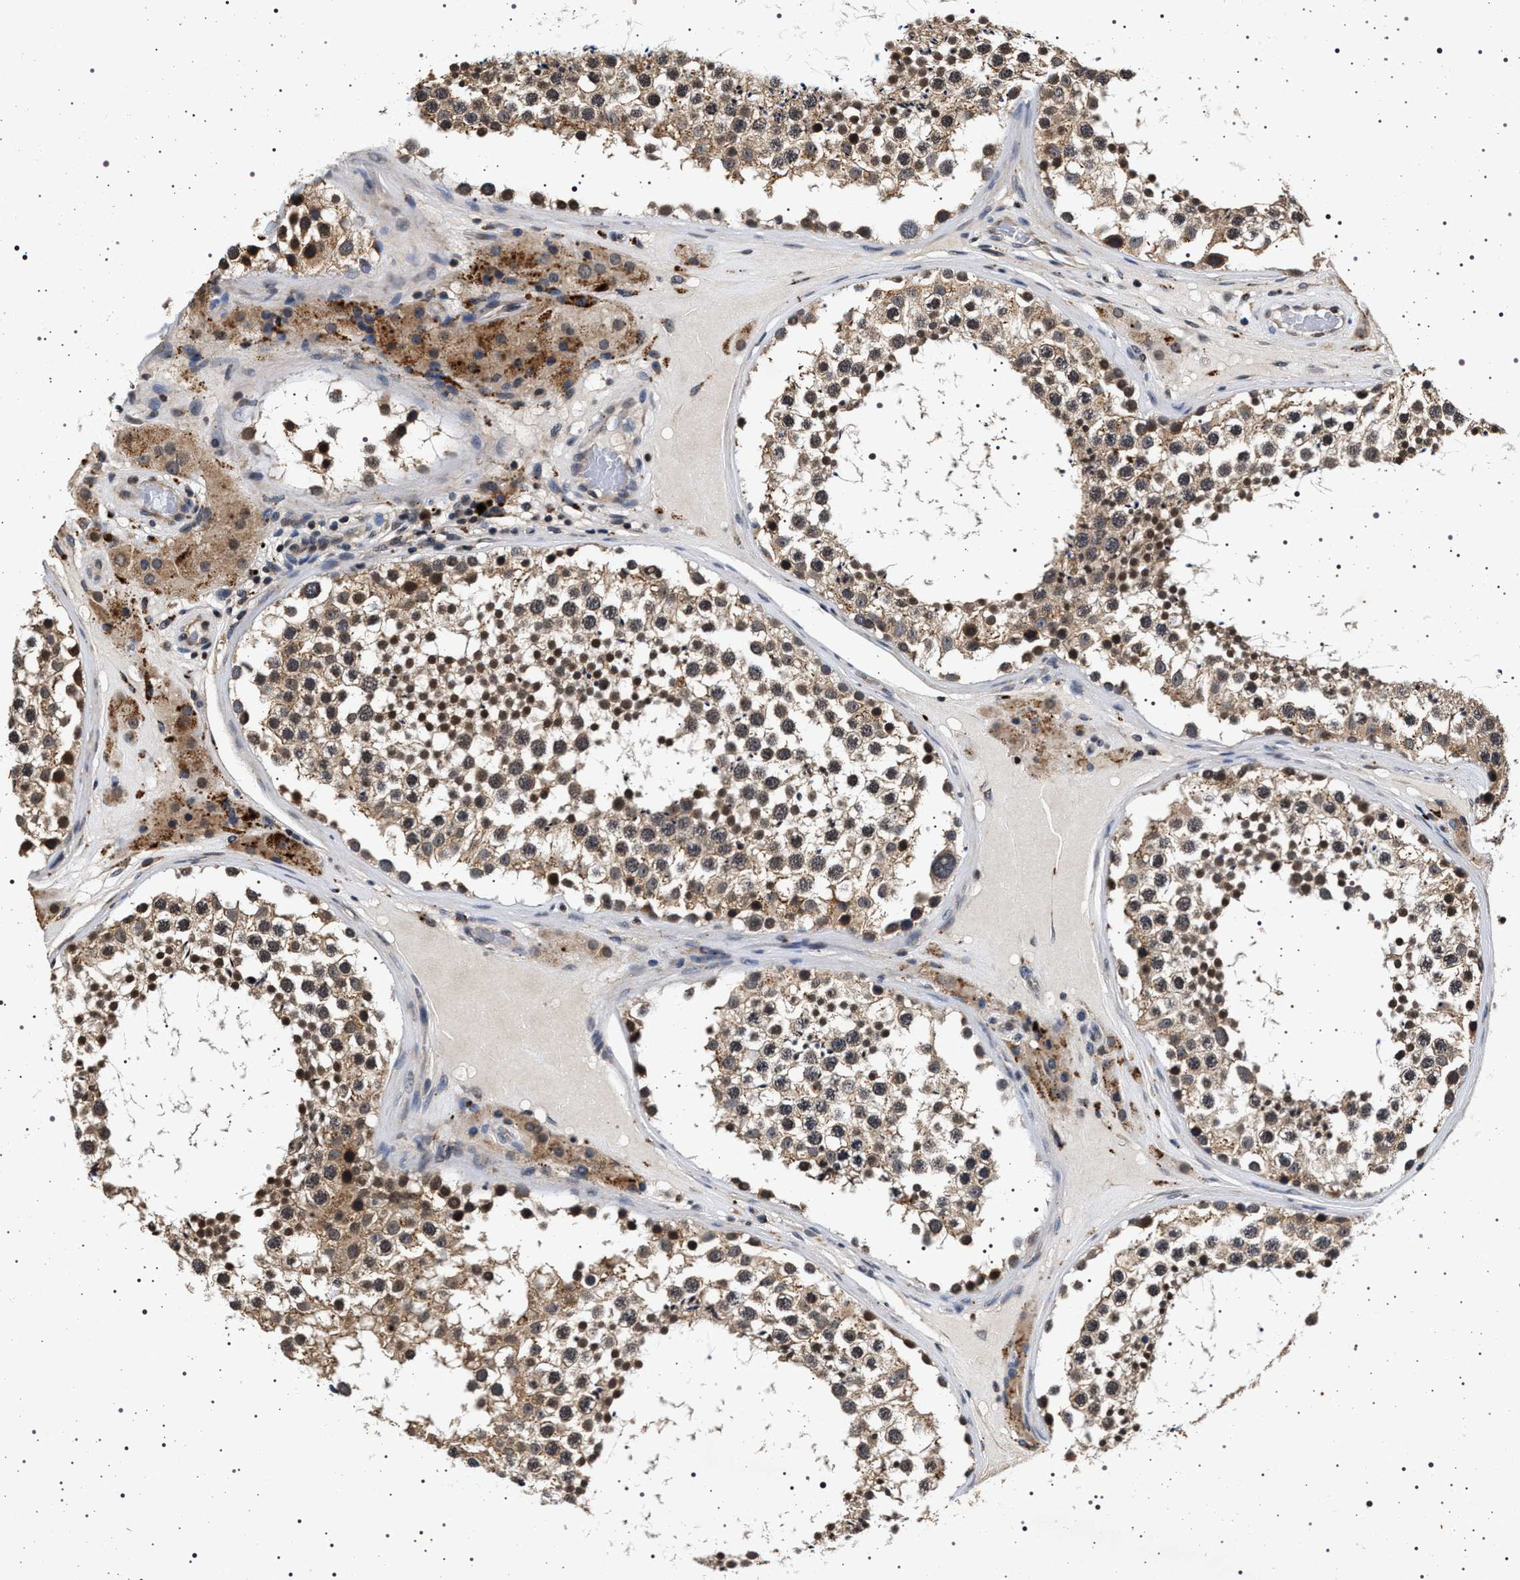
{"staining": {"intensity": "weak", "quantity": ">75%", "location": "cytoplasmic/membranous"}, "tissue": "testis", "cell_type": "Cells in seminiferous ducts", "image_type": "normal", "snomed": [{"axis": "morphology", "description": "Normal tissue, NOS"}, {"axis": "topography", "description": "Testis"}], "caption": "This photomicrograph exhibits benign testis stained with immunohistochemistry (IHC) to label a protein in brown. The cytoplasmic/membranous of cells in seminiferous ducts show weak positivity for the protein. Nuclei are counter-stained blue.", "gene": "CDKN1B", "patient": {"sex": "male", "age": 46}}